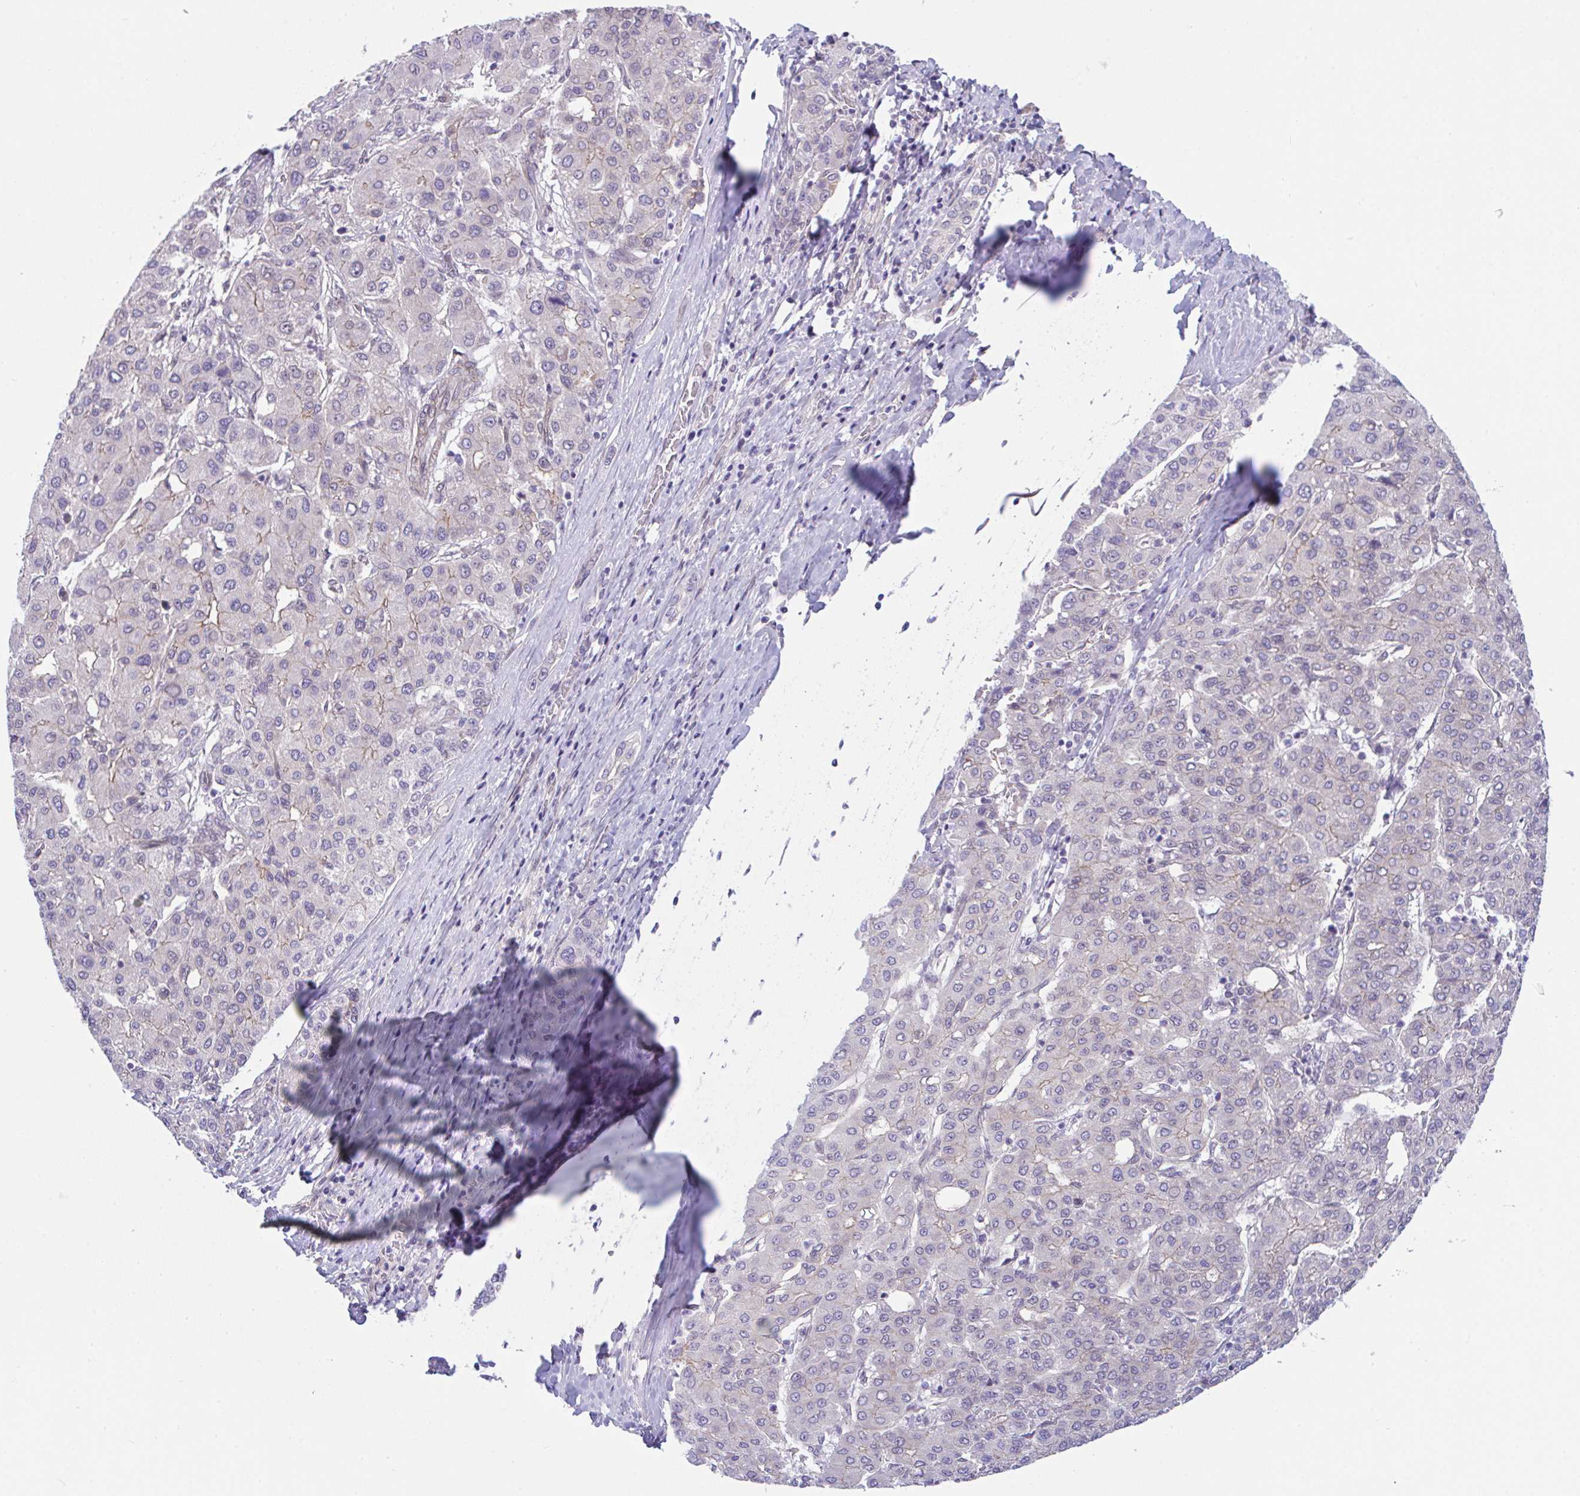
{"staining": {"intensity": "negative", "quantity": "none", "location": "none"}, "tissue": "liver cancer", "cell_type": "Tumor cells", "image_type": "cancer", "snomed": [{"axis": "morphology", "description": "Carcinoma, Hepatocellular, NOS"}, {"axis": "topography", "description": "Liver"}], "caption": "High magnification brightfield microscopy of hepatocellular carcinoma (liver) stained with DAB (3,3'-diaminobenzidine) (brown) and counterstained with hematoxylin (blue): tumor cells show no significant staining.", "gene": "ZBED3", "patient": {"sex": "male", "age": 65}}